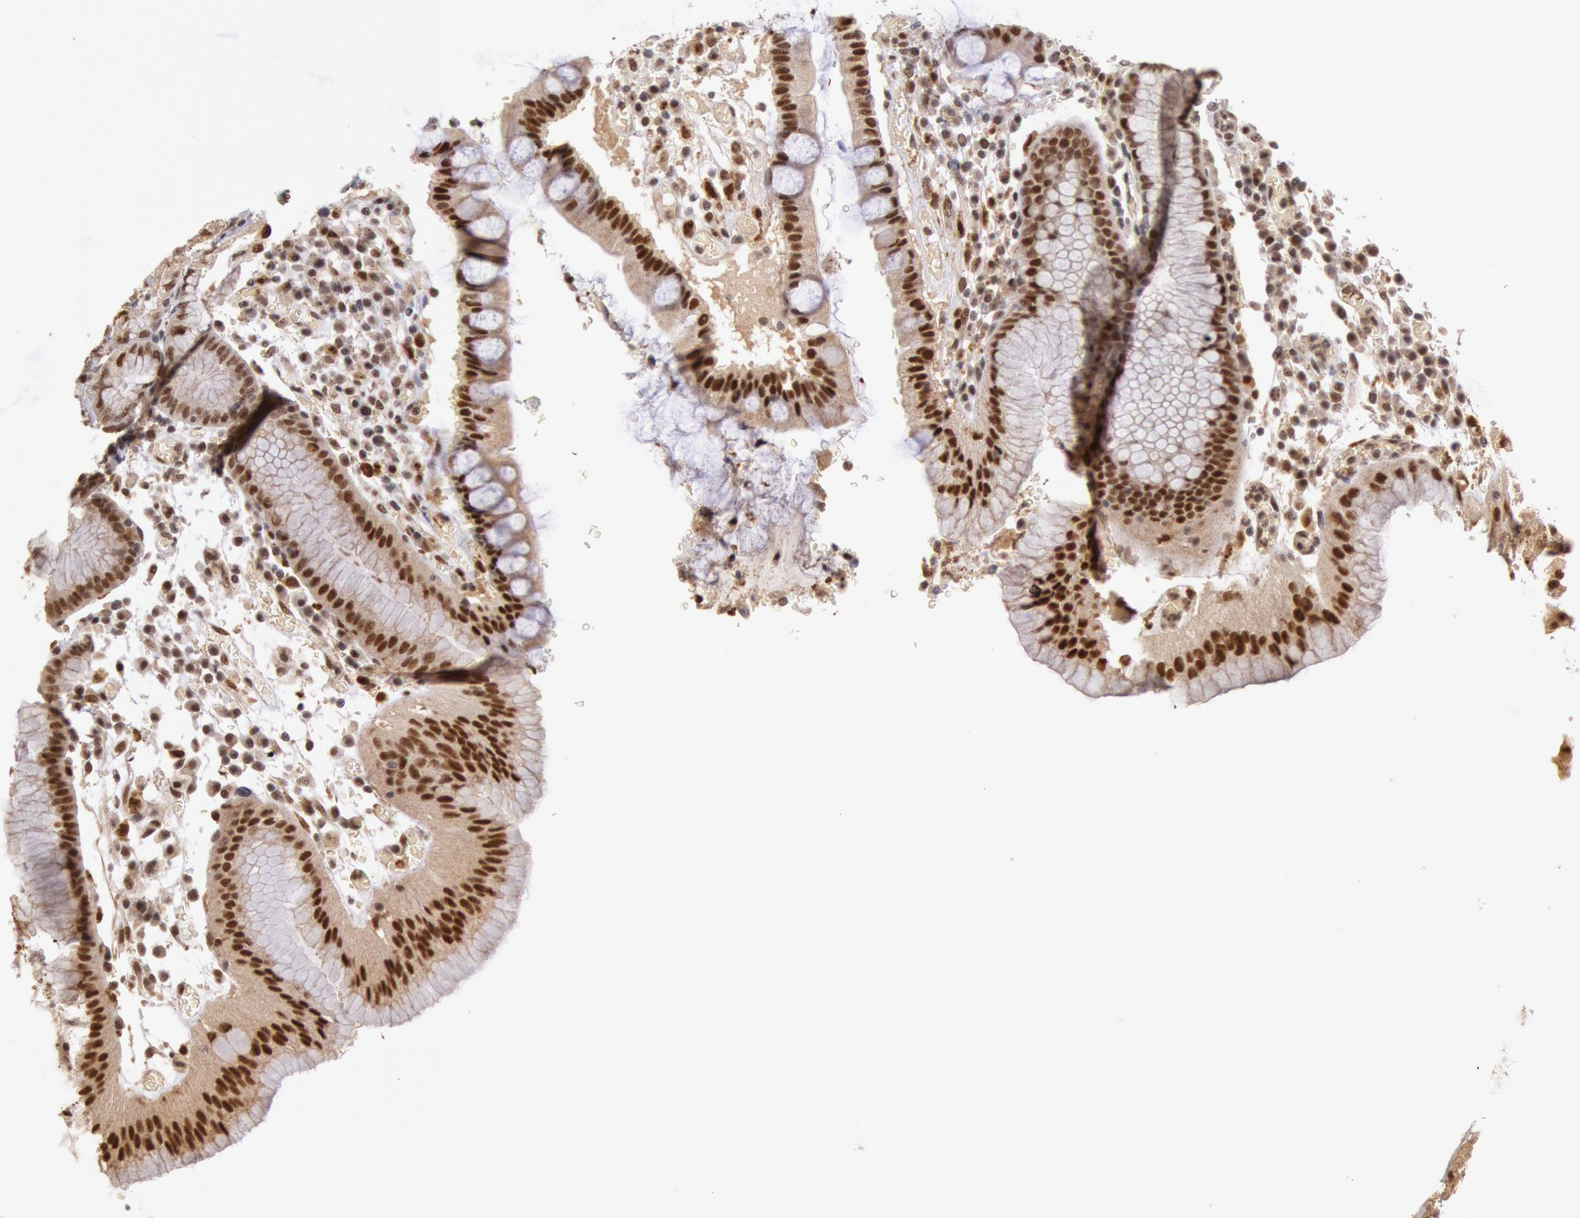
{"staining": {"intensity": "moderate", "quantity": ">75%", "location": "cytoplasmic/membranous"}, "tissue": "stomach", "cell_type": "Glandular cells", "image_type": "normal", "snomed": [{"axis": "morphology", "description": "Normal tissue, NOS"}, {"axis": "topography", "description": "Stomach, lower"}], "caption": "Immunohistochemical staining of benign stomach demonstrates medium levels of moderate cytoplasmic/membranous positivity in approximately >75% of glandular cells.", "gene": "LIG4", "patient": {"sex": "female", "age": 73}}